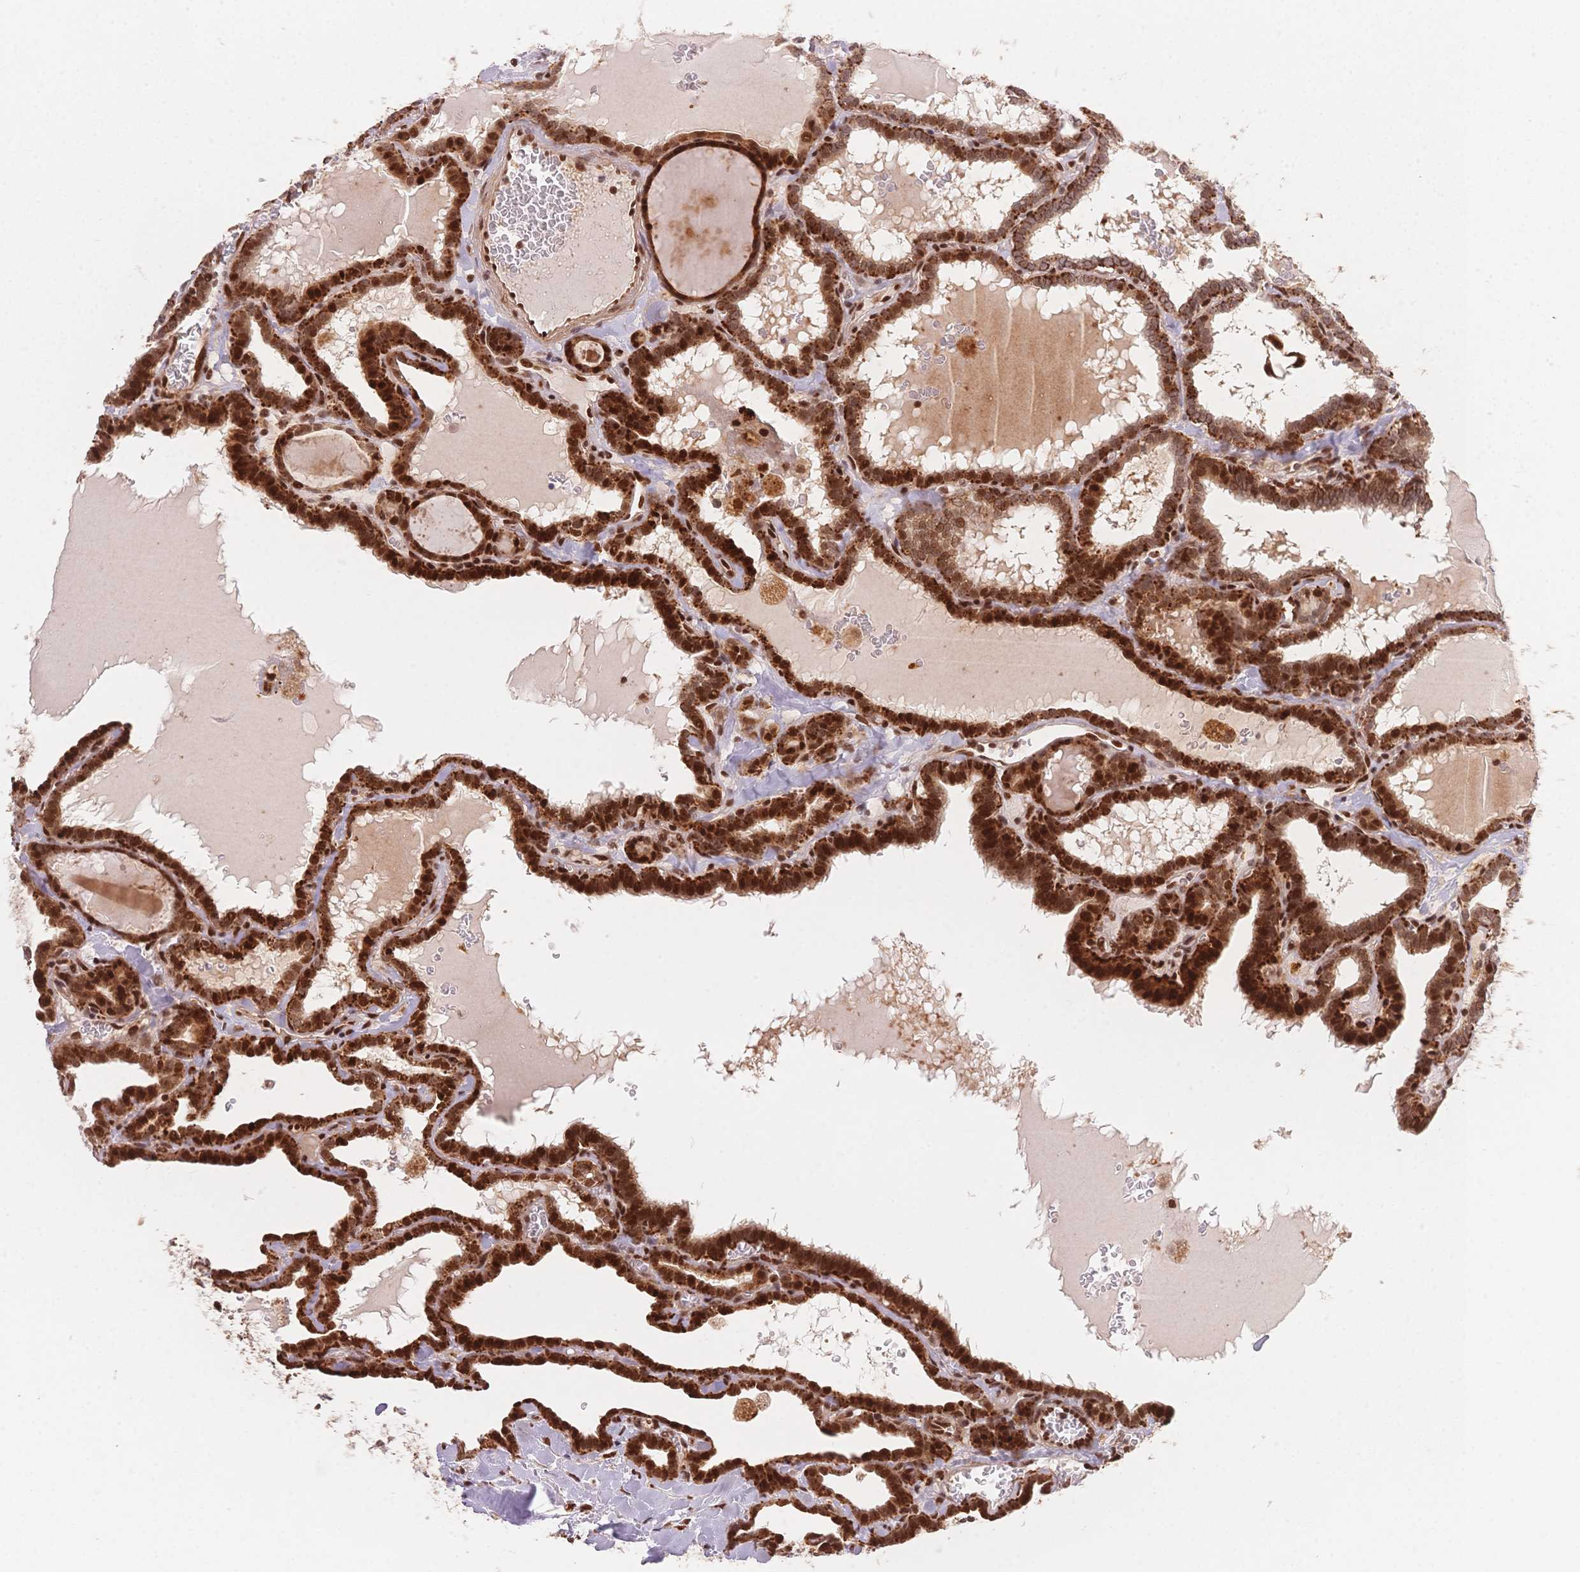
{"staining": {"intensity": "strong", "quantity": ">75%", "location": "cytoplasmic/membranous,nuclear"}, "tissue": "thyroid cancer", "cell_type": "Tumor cells", "image_type": "cancer", "snomed": [{"axis": "morphology", "description": "Papillary adenocarcinoma, NOS"}, {"axis": "topography", "description": "Thyroid gland"}], "caption": "Papillary adenocarcinoma (thyroid) stained with a protein marker exhibits strong staining in tumor cells.", "gene": "STK39", "patient": {"sex": "female", "age": 39}}